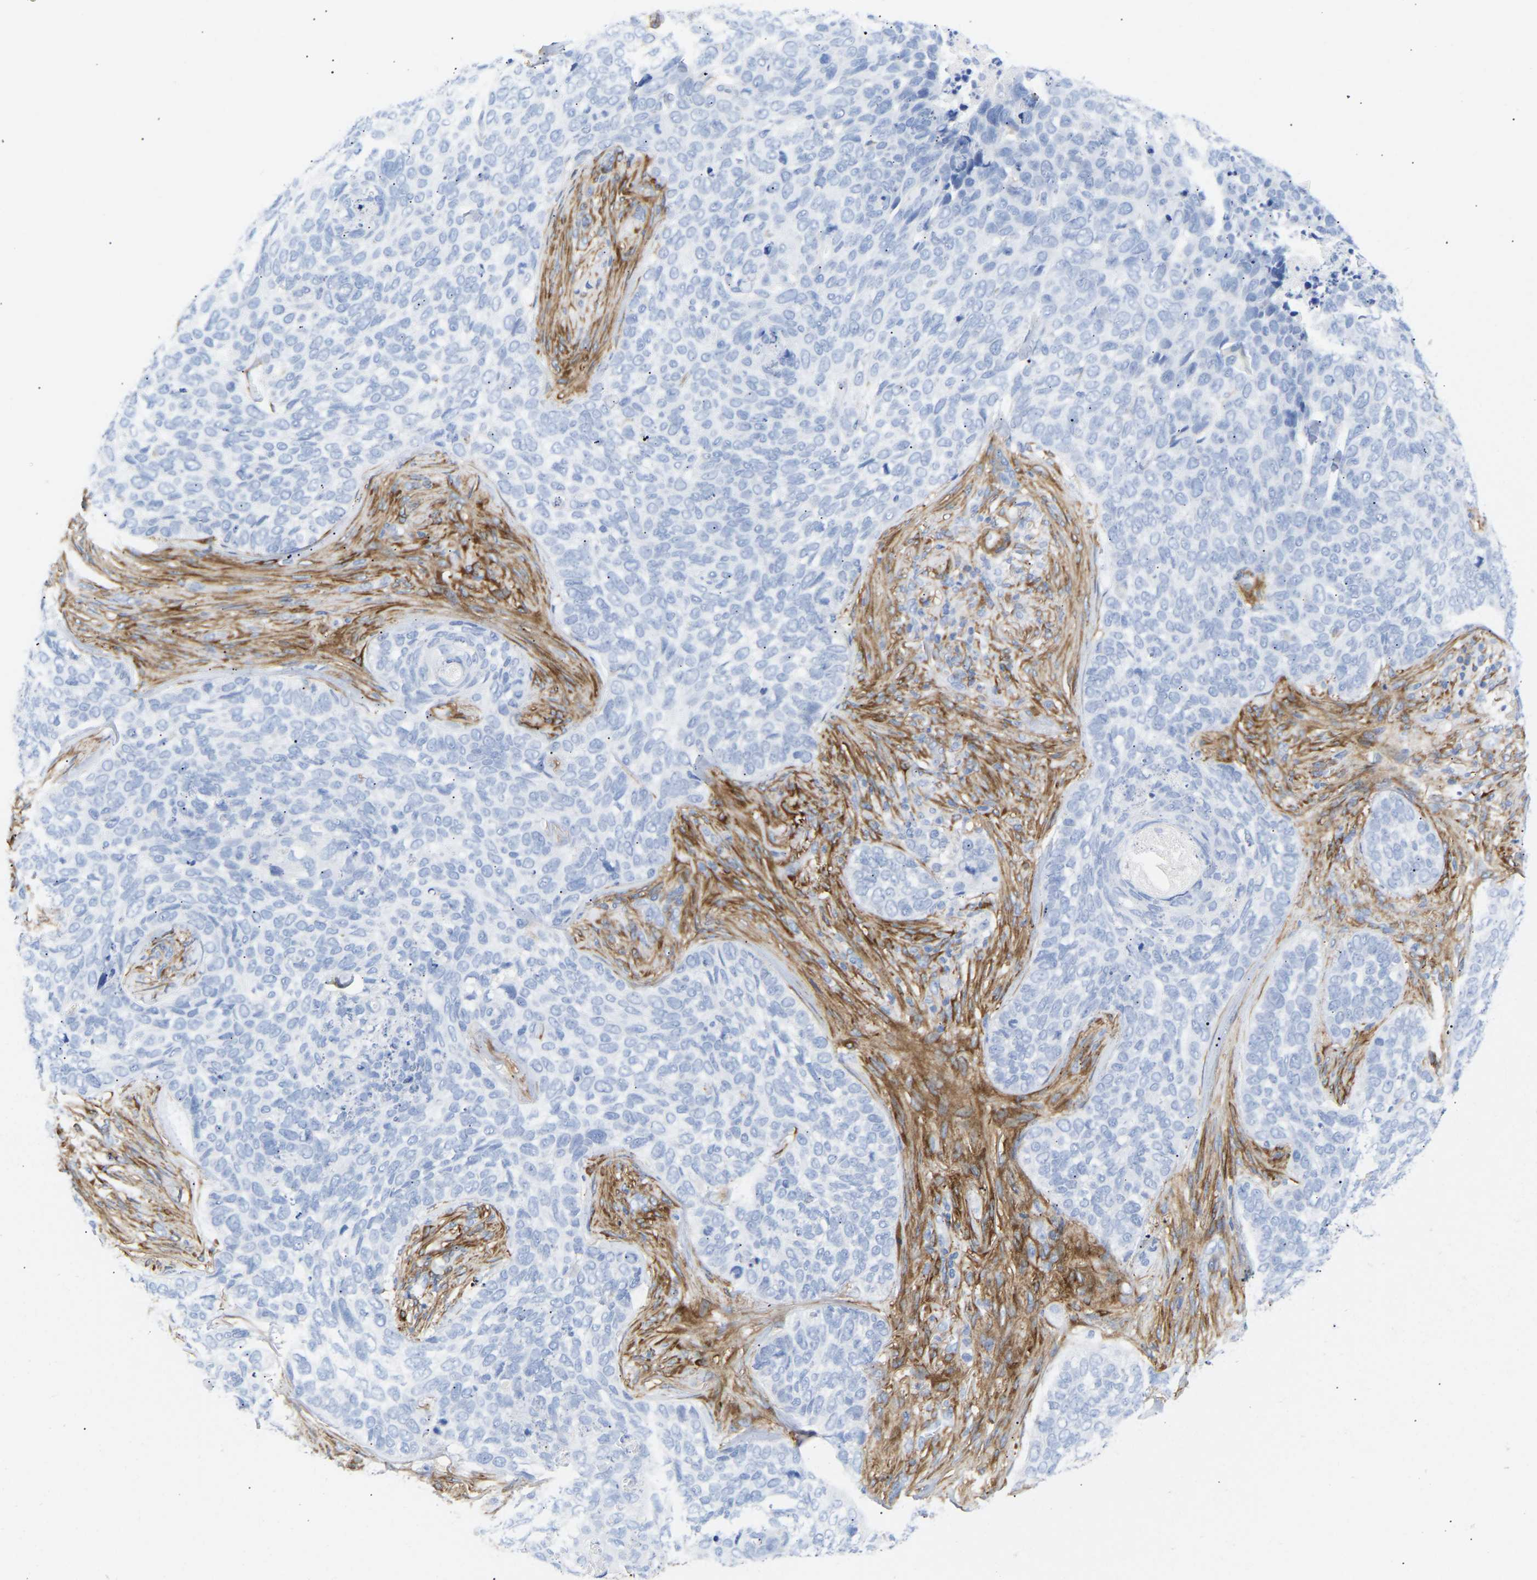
{"staining": {"intensity": "negative", "quantity": "none", "location": "none"}, "tissue": "skin cancer", "cell_type": "Tumor cells", "image_type": "cancer", "snomed": [{"axis": "morphology", "description": "Basal cell carcinoma"}, {"axis": "topography", "description": "Skin"}], "caption": "Skin cancer was stained to show a protein in brown. There is no significant expression in tumor cells.", "gene": "AMPH", "patient": {"sex": "female", "age": 64}}